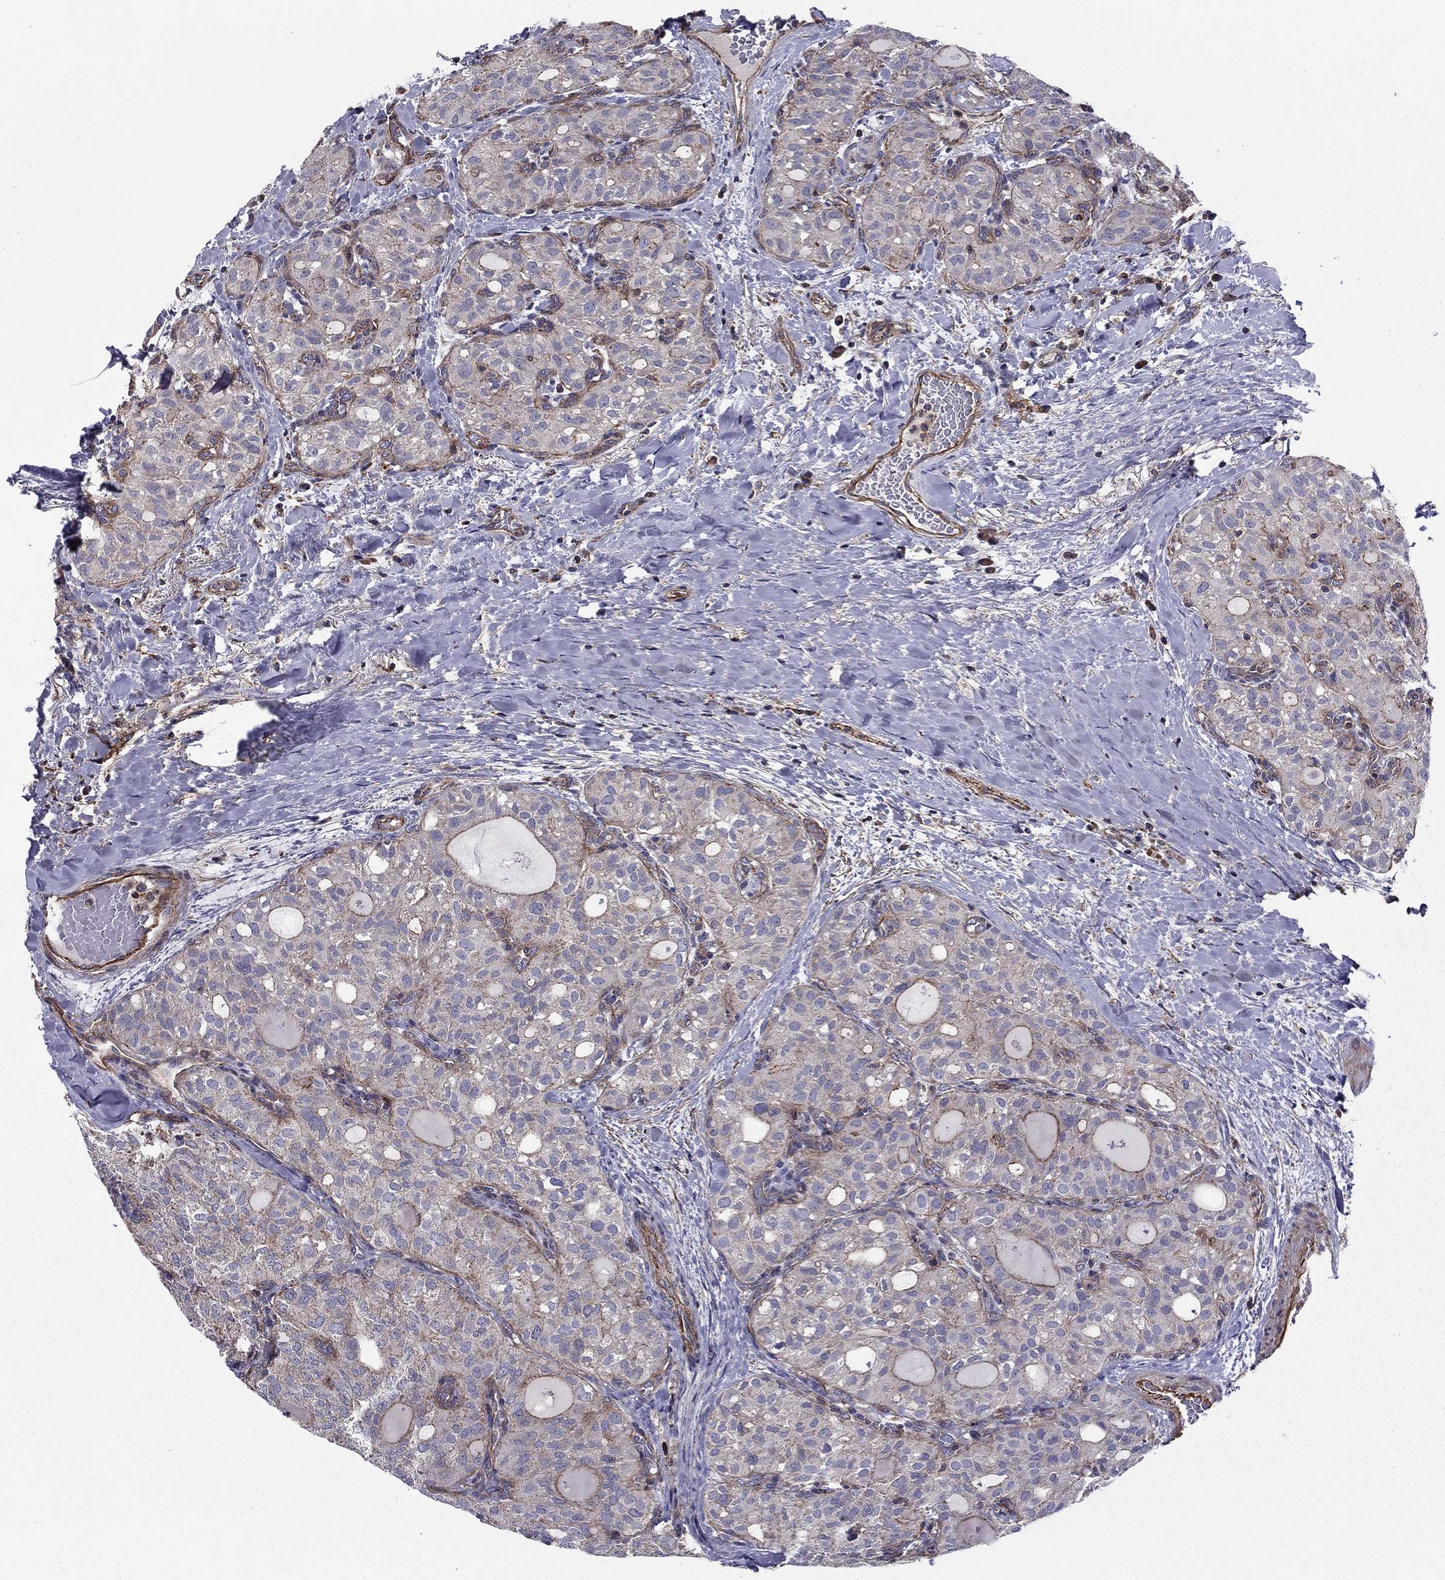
{"staining": {"intensity": "weak", "quantity": "<25%", "location": "cytoplasmic/membranous"}, "tissue": "thyroid cancer", "cell_type": "Tumor cells", "image_type": "cancer", "snomed": [{"axis": "morphology", "description": "Follicular adenoma carcinoma, NOS"}, {"axis": "topography", "description": "Thyroid gland"}], "caption": "This is an IHC micrograph of human thyroid cancer (follicular adenoma carcinoma). There is no expression in tumor cells.", "gene": "ALG6", "patient": {"sex": "male", "age": 75}}